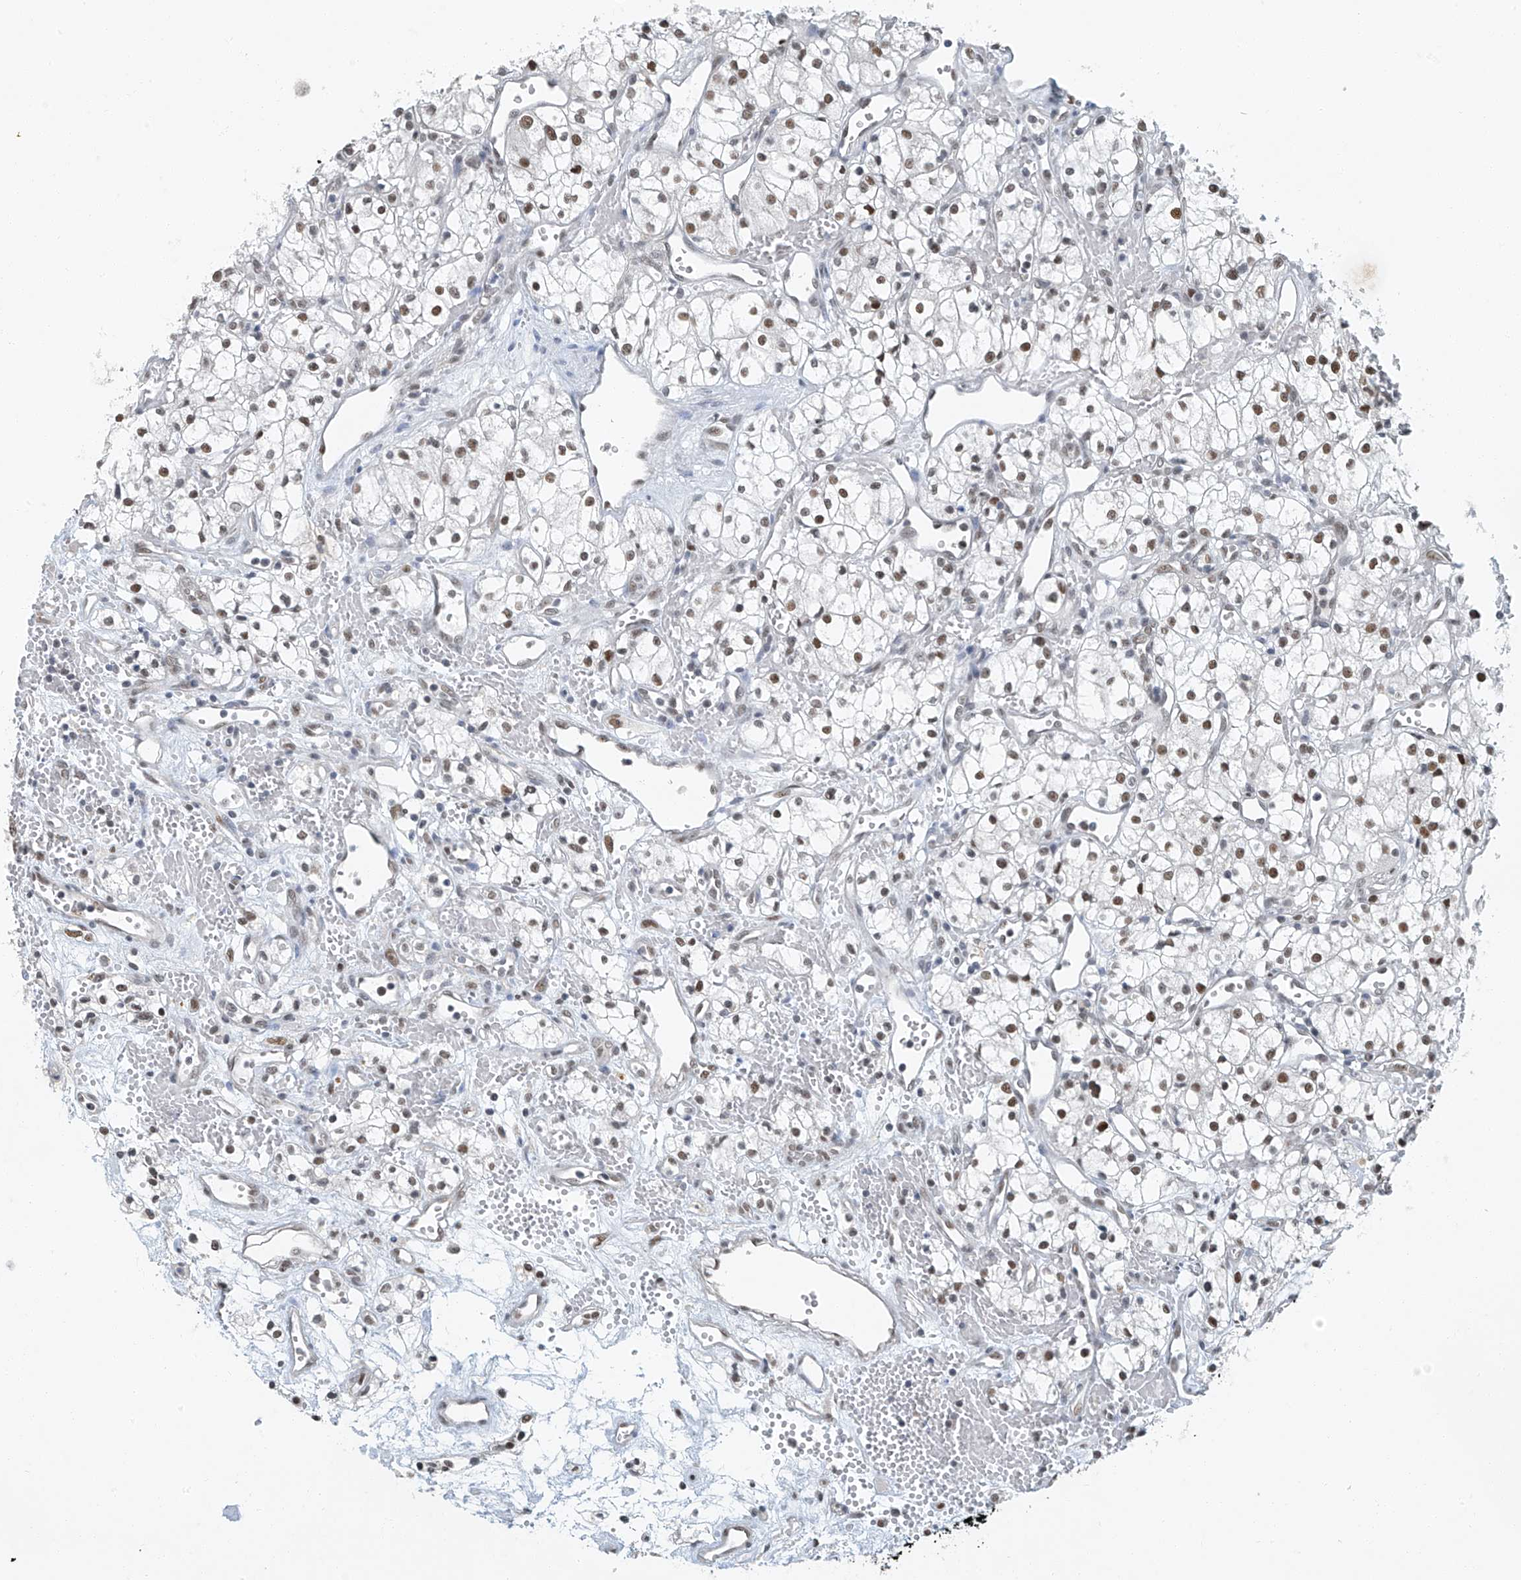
{"staining": {"intensity": "moderate", "quantity": ">75%", "location": "nuclear"}, "tissue": "renal cancer", "cell_type": "Tumor cells", "image_type": "cancer", "snomed": [{"axis": "morphology", "description": "Adenocarcinoma, NOS"}, {"axis": "topography", "description": "Kidney"}], "caption": "Approximately >75% of tumor cells in renal cancer show moderate nuclear protein staining as visualized by brown immunohistochemical staining.", "gene": "TAF8", "patient": {"sex": "male", "age": 59}}